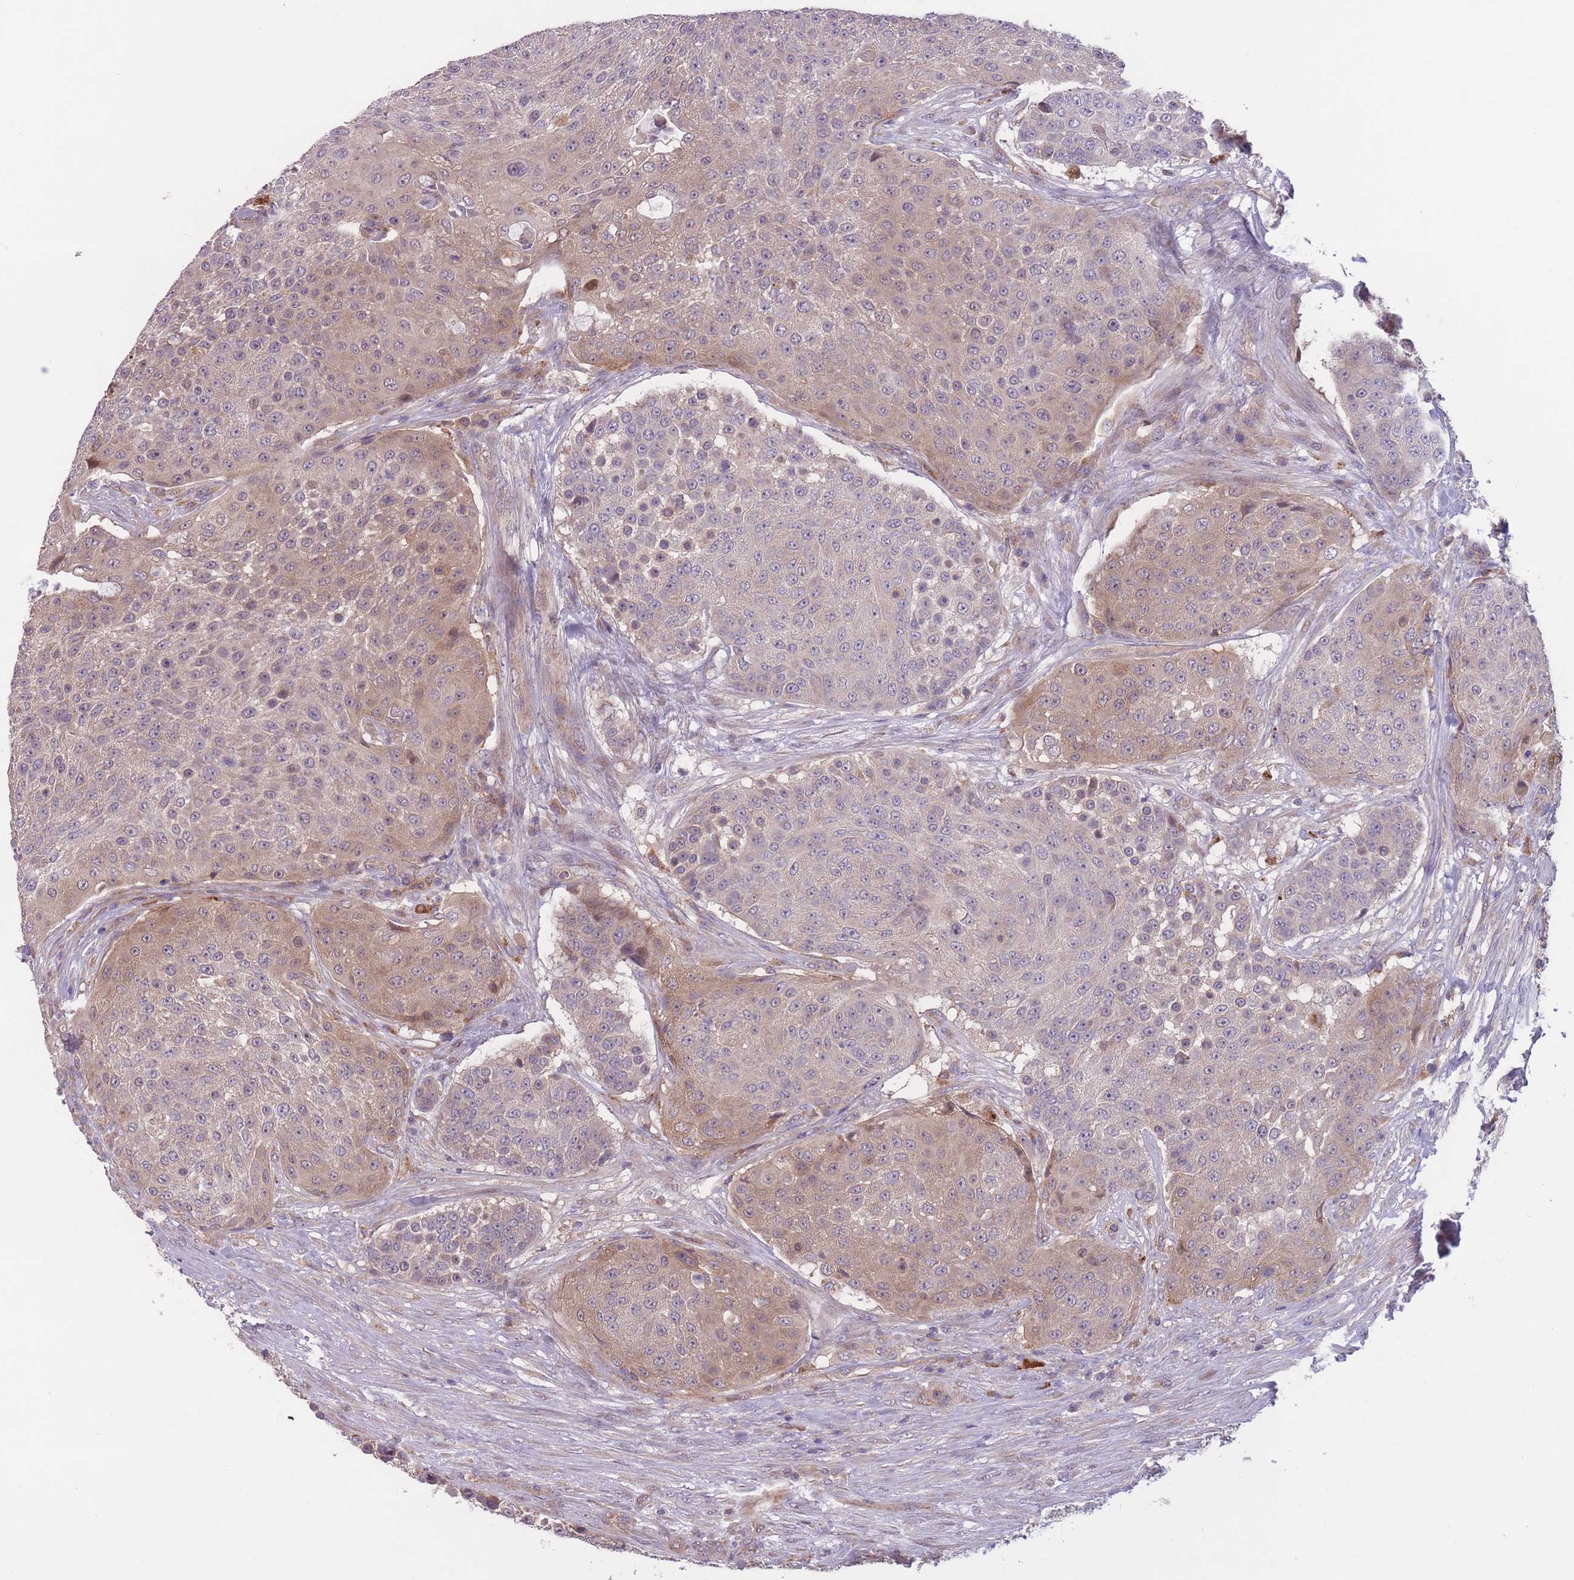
{"staining": {"intensity": "weak", "quantity": "25%-75%", "location": "cytoplasmic/membranous"}, "tissue": "urothelial cancer", "cell_type": "Tumor cells", "image_type": "cancer", "snomed": [{"axis": "morphology", "description": "Urothelial carcinoma, High grade"}, {"axis": "topography", "description": "Urinary bladder"}], "caption": "High-grade urothelial carcinoma stained for a protein (brown) shows weak cytoplasmic/membranous positive positivity in approximately 25%-75% of tumor cells.", "gene": "ITPKC", "patient": {"sex": "female", "age": 63}}